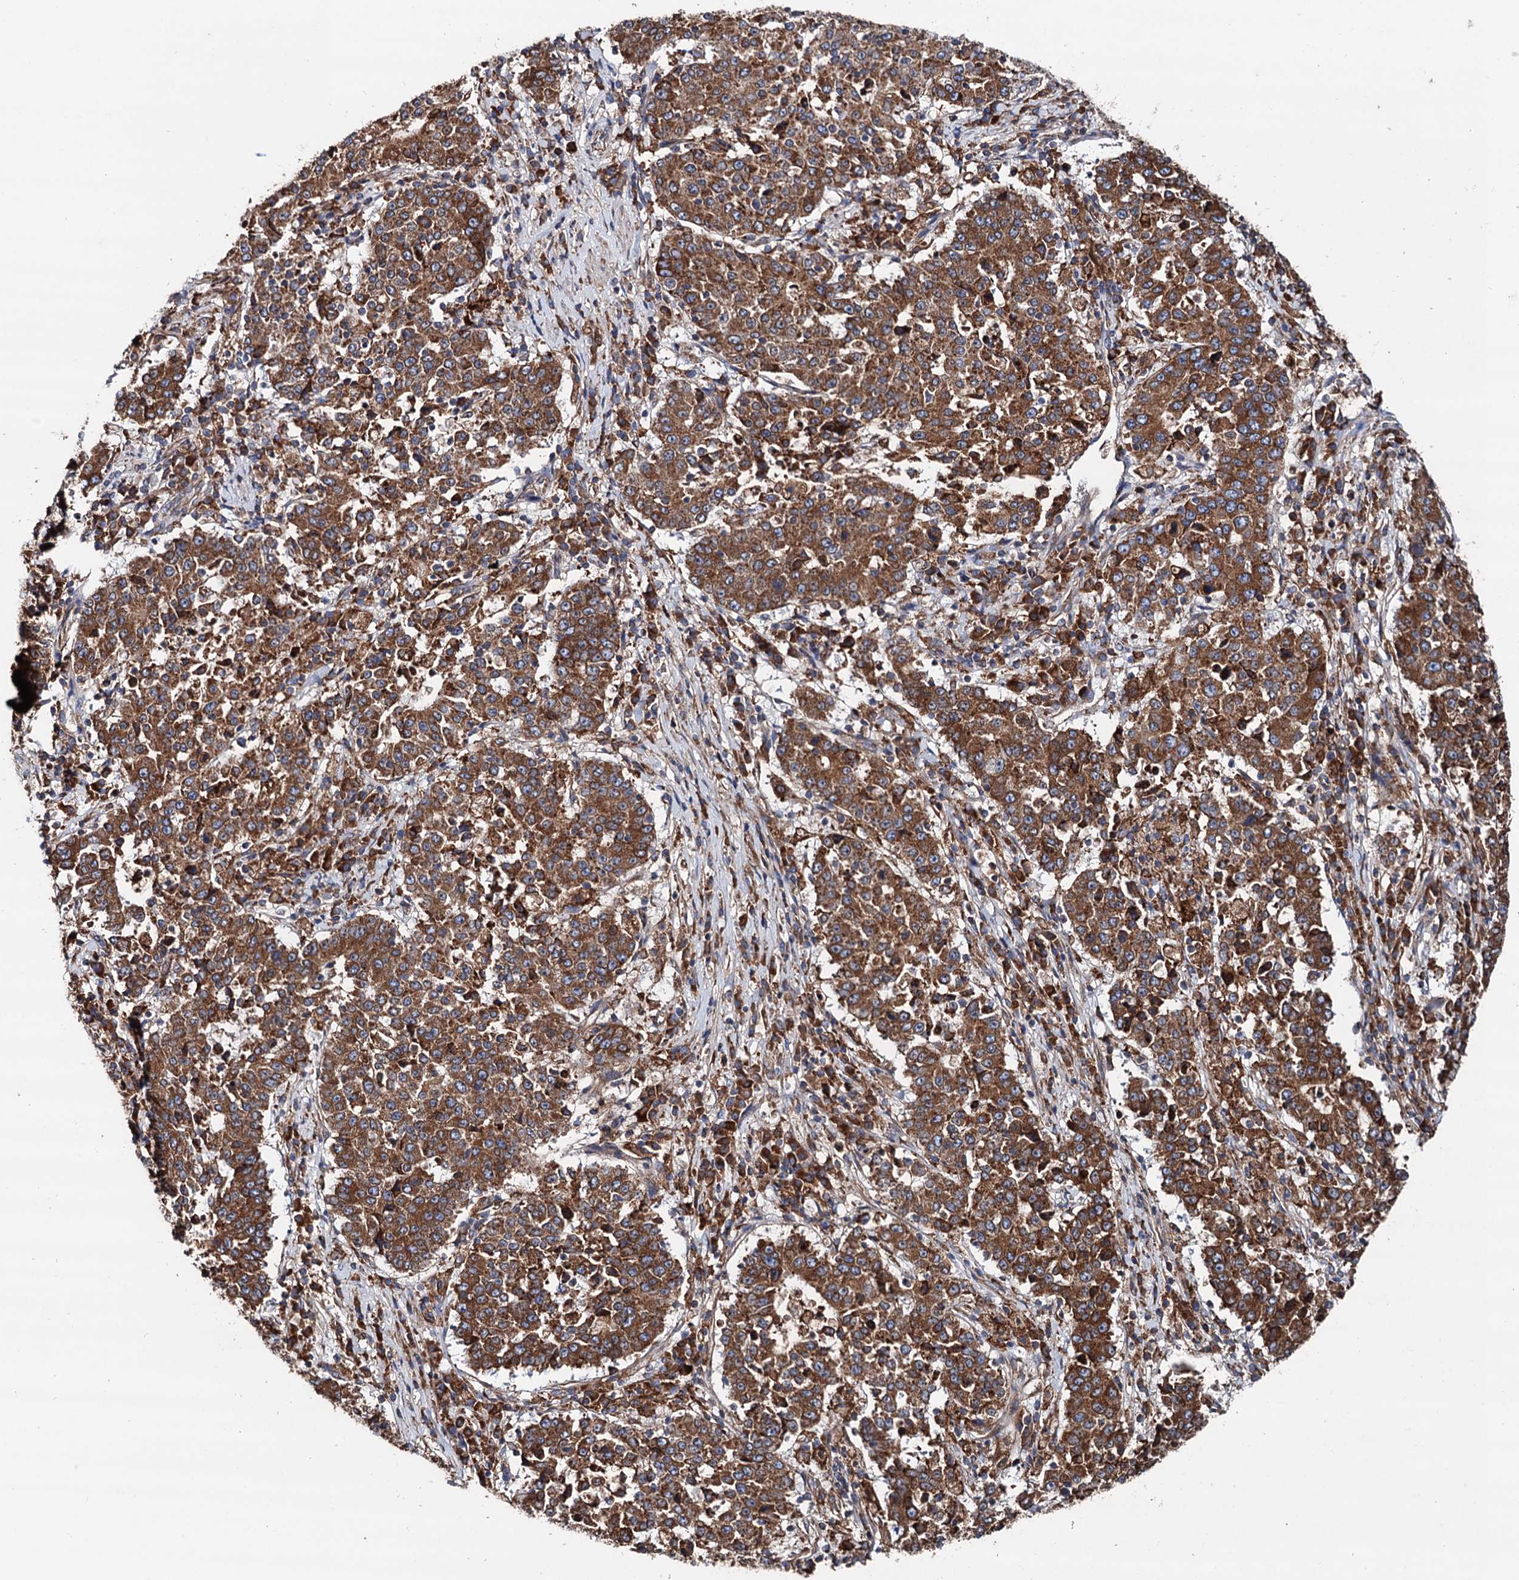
{"staining": {"intensity": "moderate", "quantity": ">75%", "location": "cytoplasmic/membranous"}, "tissue": "stomach cancer", "cell_type": "Tumor cells", "image_type": "cancer", "snomed": [{"axis": "morphology", "description": "Adenocarcinoma, NOS"}, {"axis": "topography", "description": "Stomach"}], "caption": "The immunohistochemical stain shows moderate cytoplasmic/membranous expression in tumor cells of stomach adenocarcinoma tissue.", "gene": "ERP29", "patient": {"sex": "male", "age": 59}}